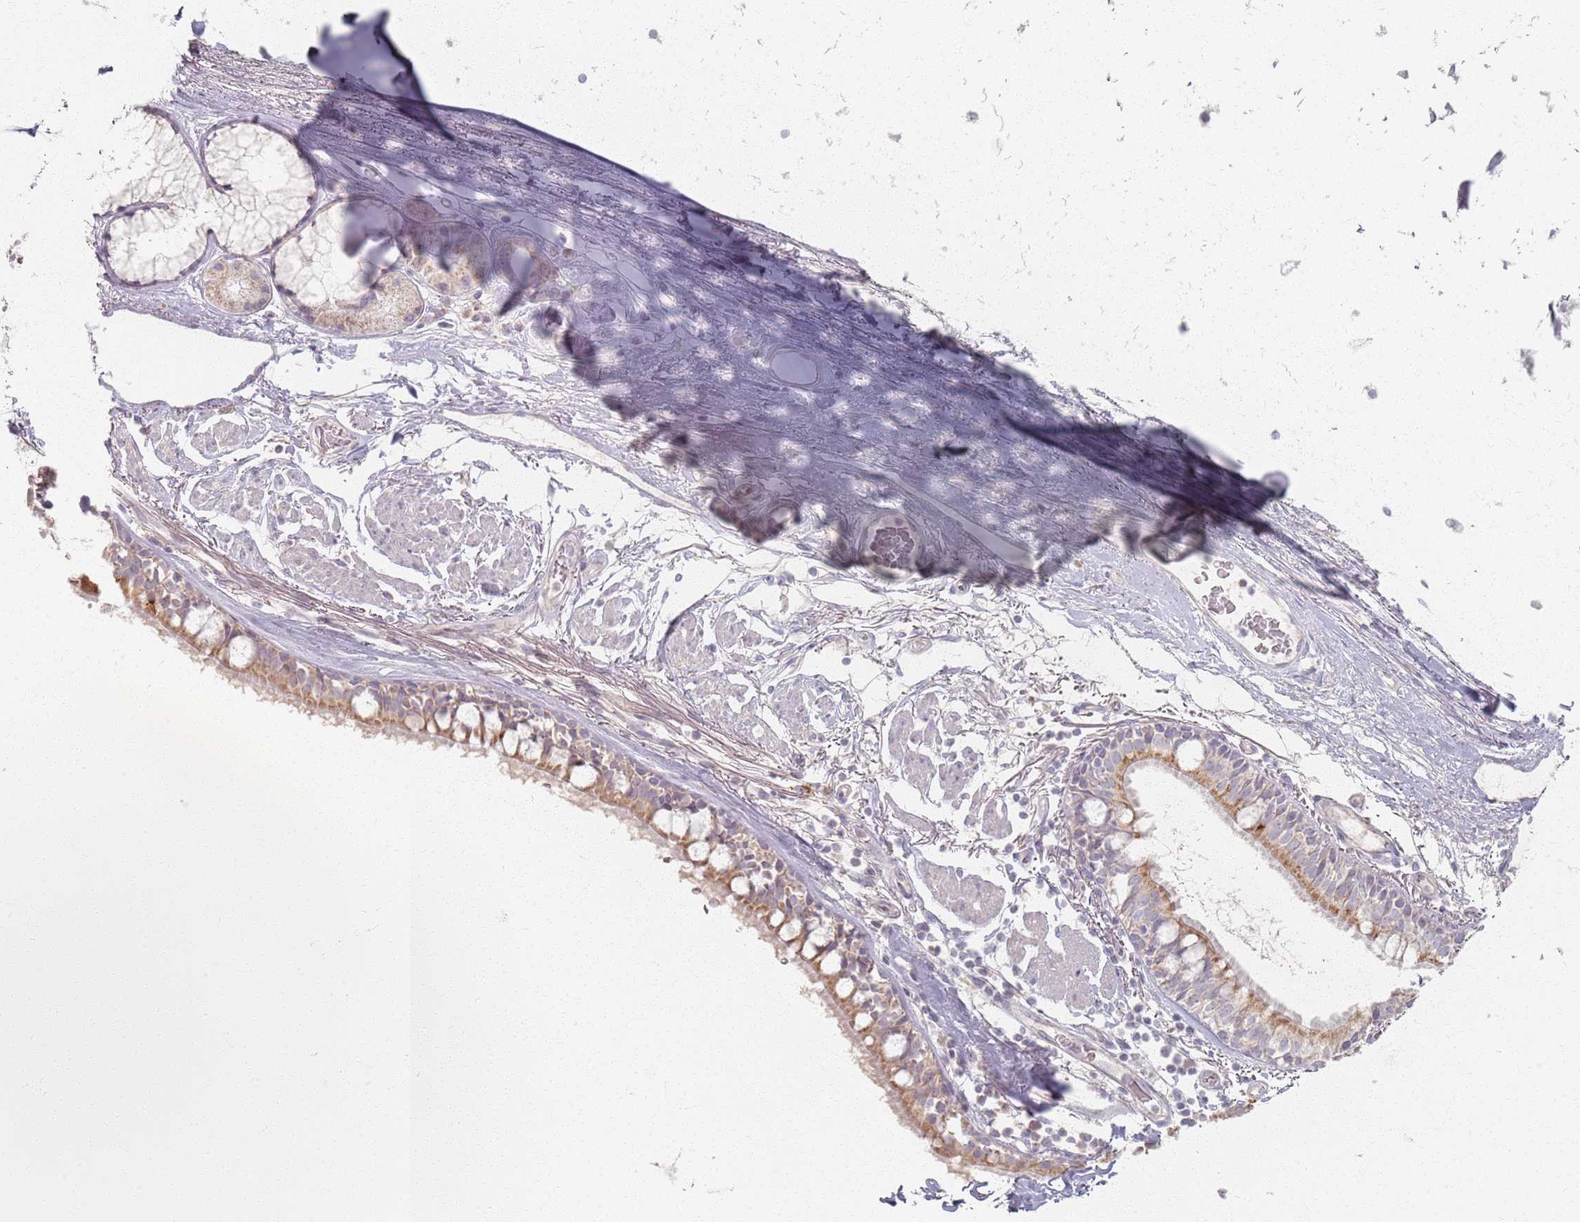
{"staining": {"intensity": "moderate", "quantity": ">75%", "location": "cytoplasmic/membranous"}, "tissue": "bronchus", "cell_type": "Respiratory epithelial cells", "image_type": "normal", "snomed": [{"axis": "morphology", "description": "Normal tissue, NOS"}, {"axis": "topography", "description": "Bronchus"}], "caption": "Protein staining of normal bronchus displays moderate cytoplasmic/membranous expression in approximately >75% of respiratory epithelial cells.", "gene": "PKD2L2", "patient": {"sex": "male", "age": 70}}